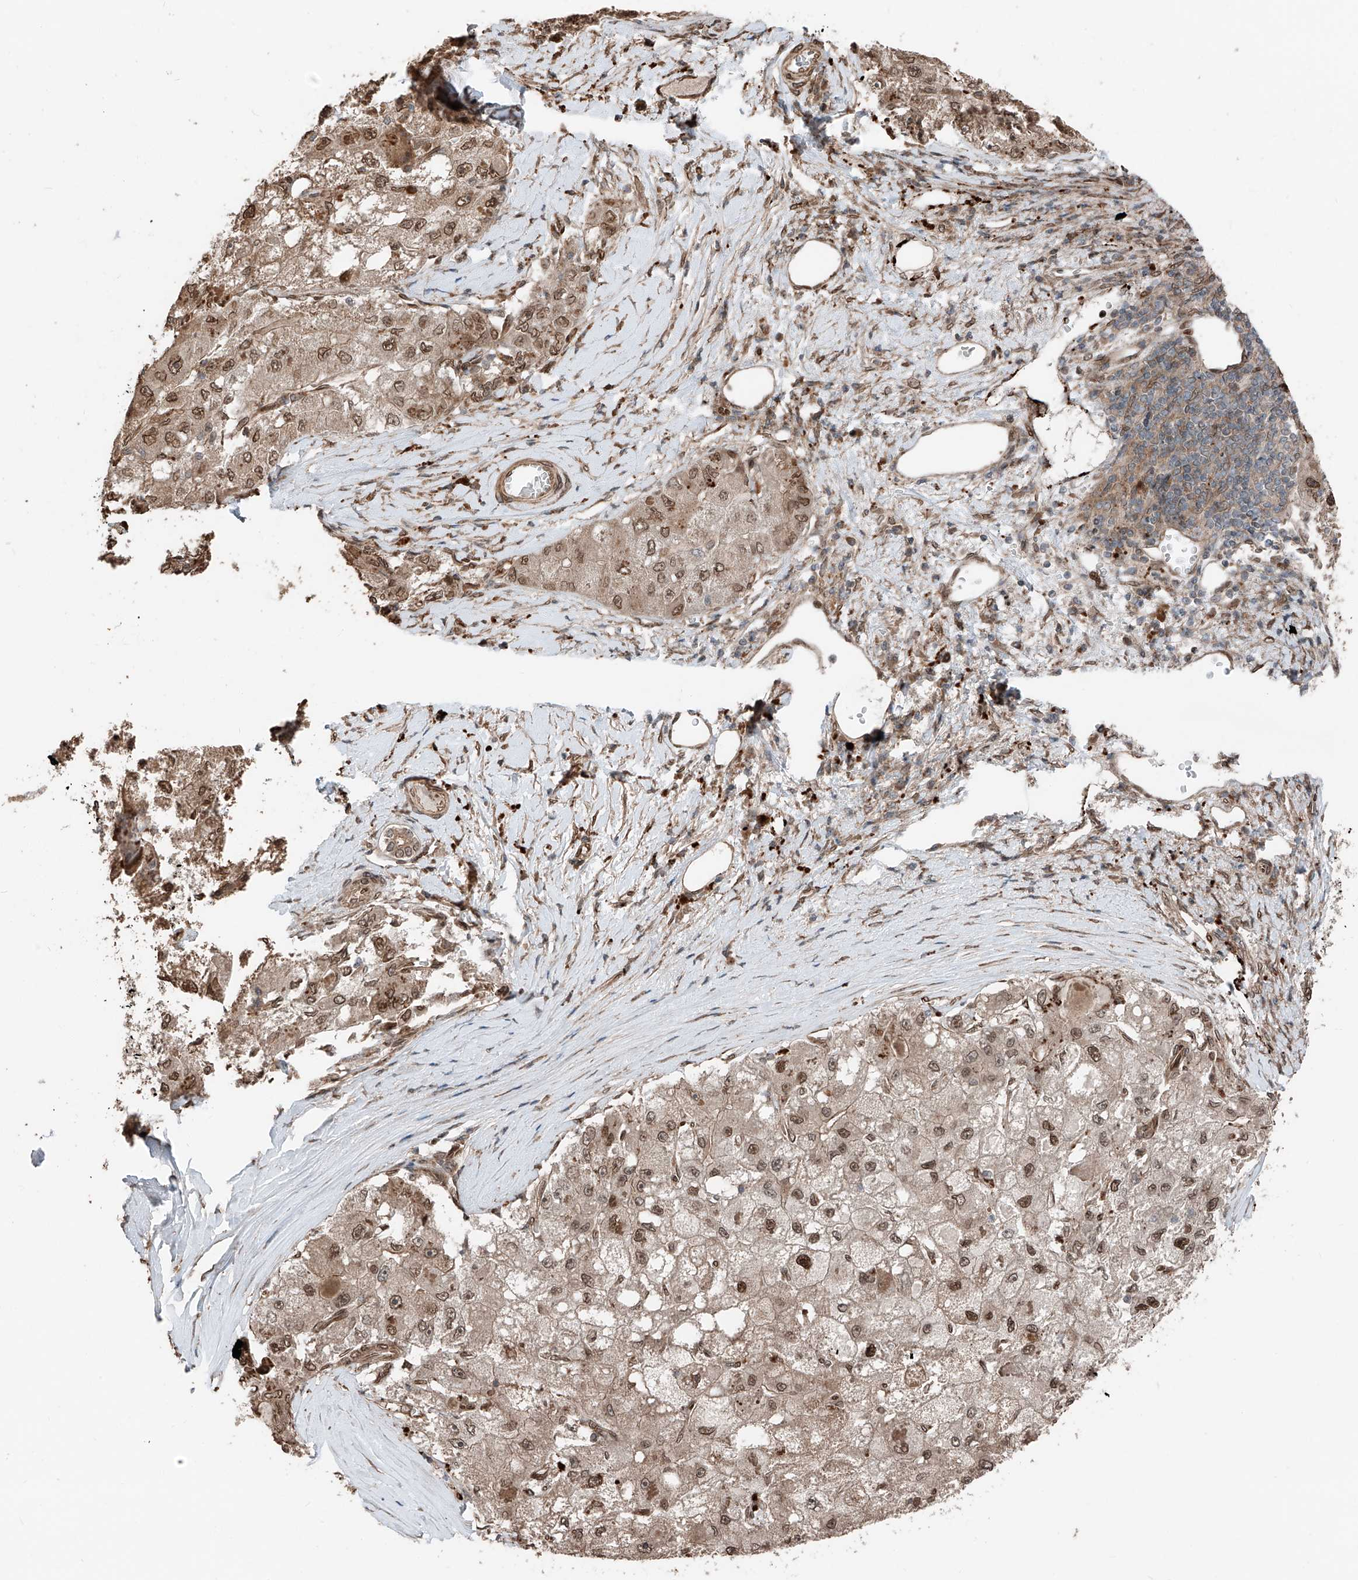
{"staining": {"intensity": "moderate", "quantity": ">75%", "location": "cytoplasmic/membranous,nuclear"}, "tissue": "liver cancer", "cell_type": "Tumor cells", "image_type": "cancer", "snomed": [{"axis": "morphology", "description": "Carcinoma, Hepatocellular, NOS"}, {"axis": "topography", "description": "Liver"}], "caption": "Brown immunohistochemical staining in liver cancer exhibits moderate cytoplasmic/membranous and nuclear expression in about >75% of tumor cells.", "gene": "CEP162", "patient": {"sex": "male", "age": 80}}